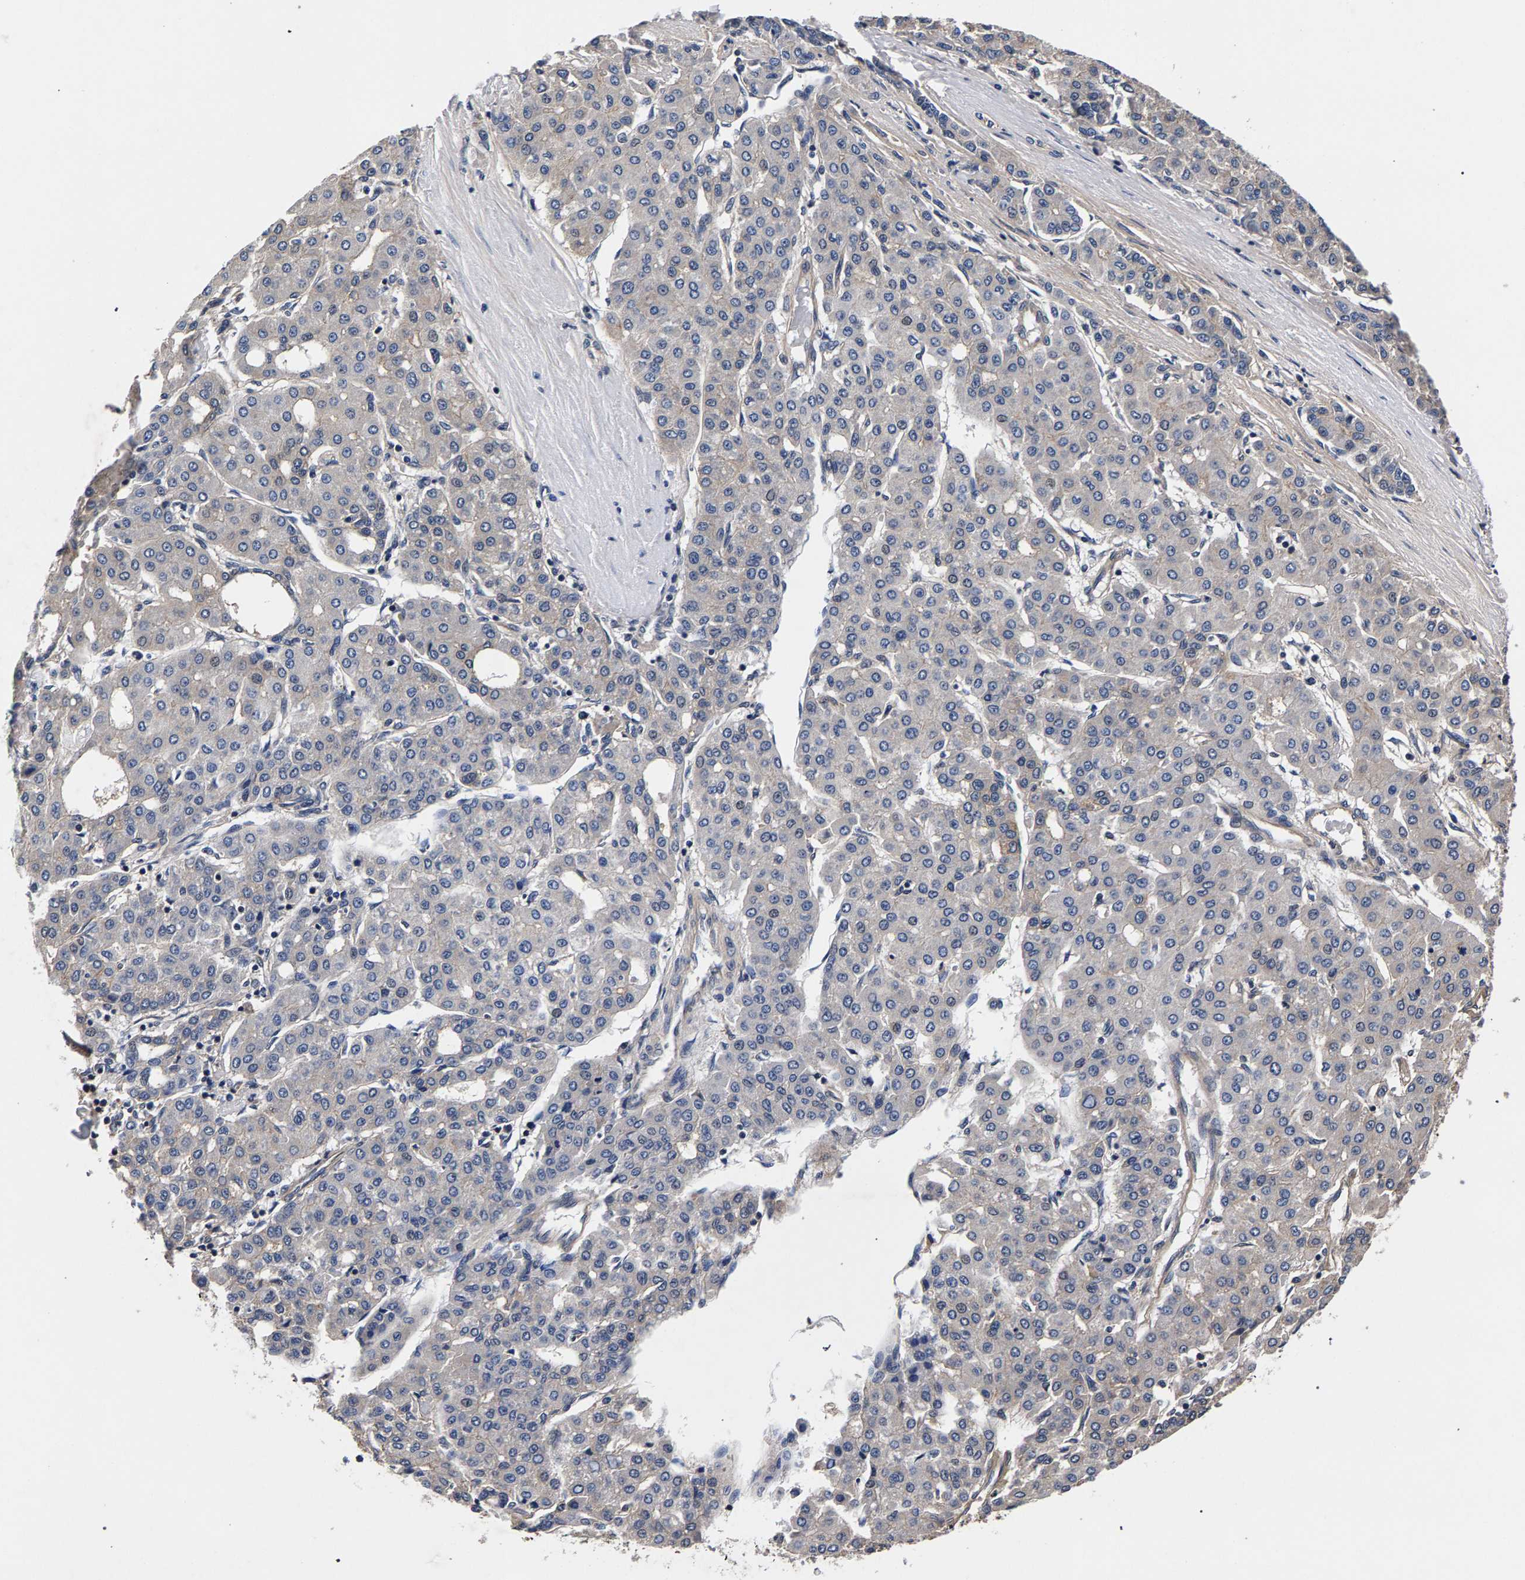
{"staining": {"intensity": "negative", "quantity": "none", "location": "none"}, "tissue": "liver cancer", "cell_type": "Tumor cells", "image_type": "cancer", "snomed": [{"axis": "morphology", "description": "Carcinoma, Hepatocellular, NOS"}, {"axis": "topography", "description": "Liver"}], "caption": "Tumor cells show no significant protein positivity in liver cancer (hepatocellular carcinoma).", "gene": "MARCHF7", "patient": {"sex": "male", "age": 65}}